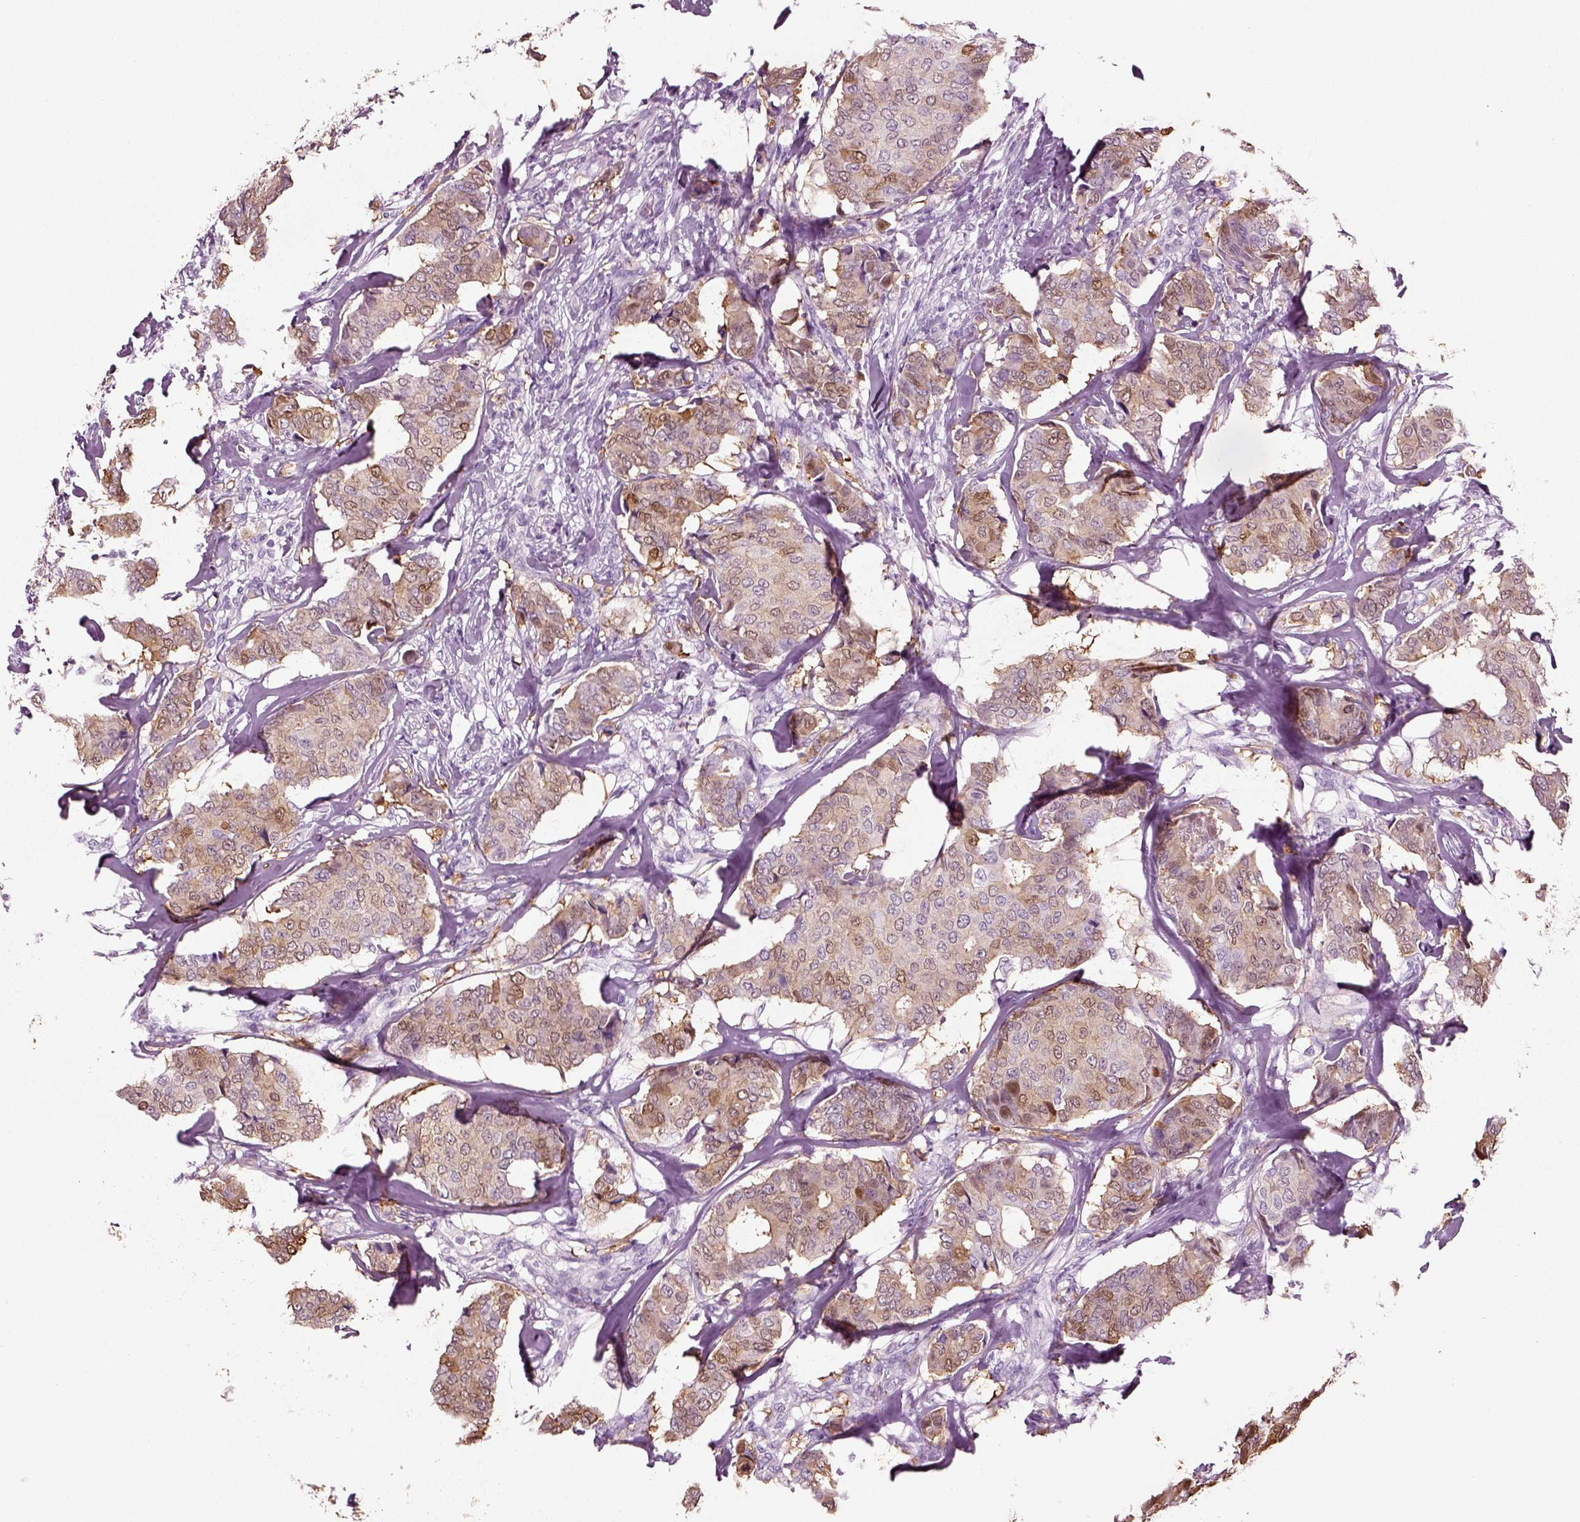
{"staining": {"intensity": "moderate", "quantity": "<25%", "location": "cytoplasmic/membranous"}, "tissue": "breast cancer", "cell_type": "Tumor cells", "image_type": "cancer", "snomed": [{"axis": "morphology", "description": "Duct carcinoma"}, {"axis": "topography", "description": "Breast"}], "caption": "Immunohistochemistry (IHC) of human breast cancer exhibits low levels of moderate cytoplasmic/membranous positivity in approximately <25% of tumor cells. The staining was performed using DAB (3,3'-diaminobenzidine) to visualize the protein expression in brown, while the nuclei were stained in blue with hematoxylin (Magnification: 20x).", "gene": "CRABP1", "patient": {"sex": "female", "age": 75}}